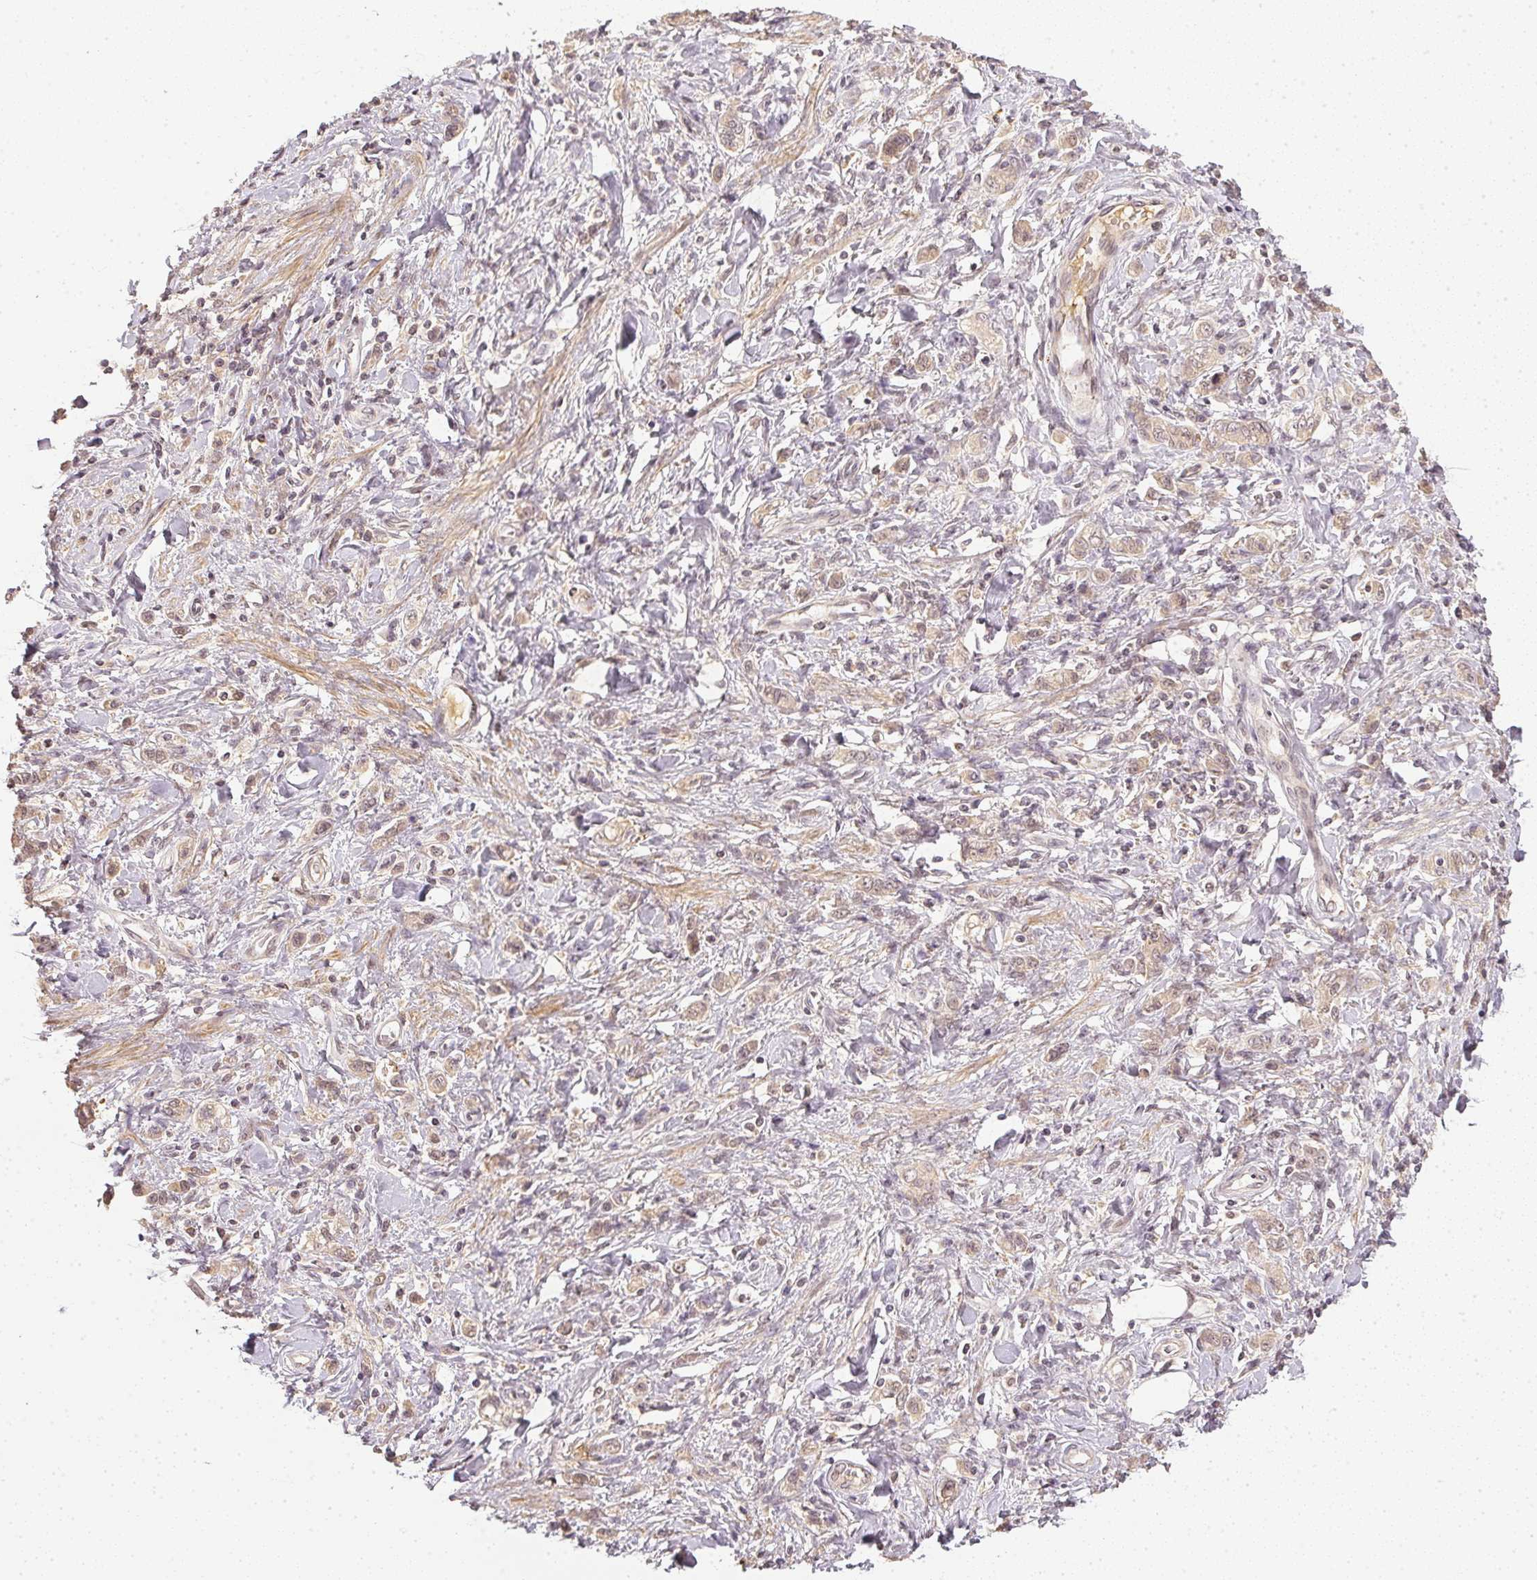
{"staining": {"intensity": "negative", "quantity": "none", "location": "none"}, "tissue": "stomach cancer", "cell_type": "Tumor cells", "image_type": "cancer", "snomed": [{"axis": "morphology", "description": "Adenocarcinoma, NOS"}, {"axis": "topography", "description": "Stomach"}], "caption": "The histopathology image exhibits no significant positivity in tumor cells of adenocarcinoma (stomach). Brightfield microscopy of immunohistochemistry stained with DAB (3,3'-diaminobenzidine) (brown) and hematoxylin (blue), captured at high magnification.", "gene": "SERPINE1", "patient": {"sex": "male", "age": 77}}